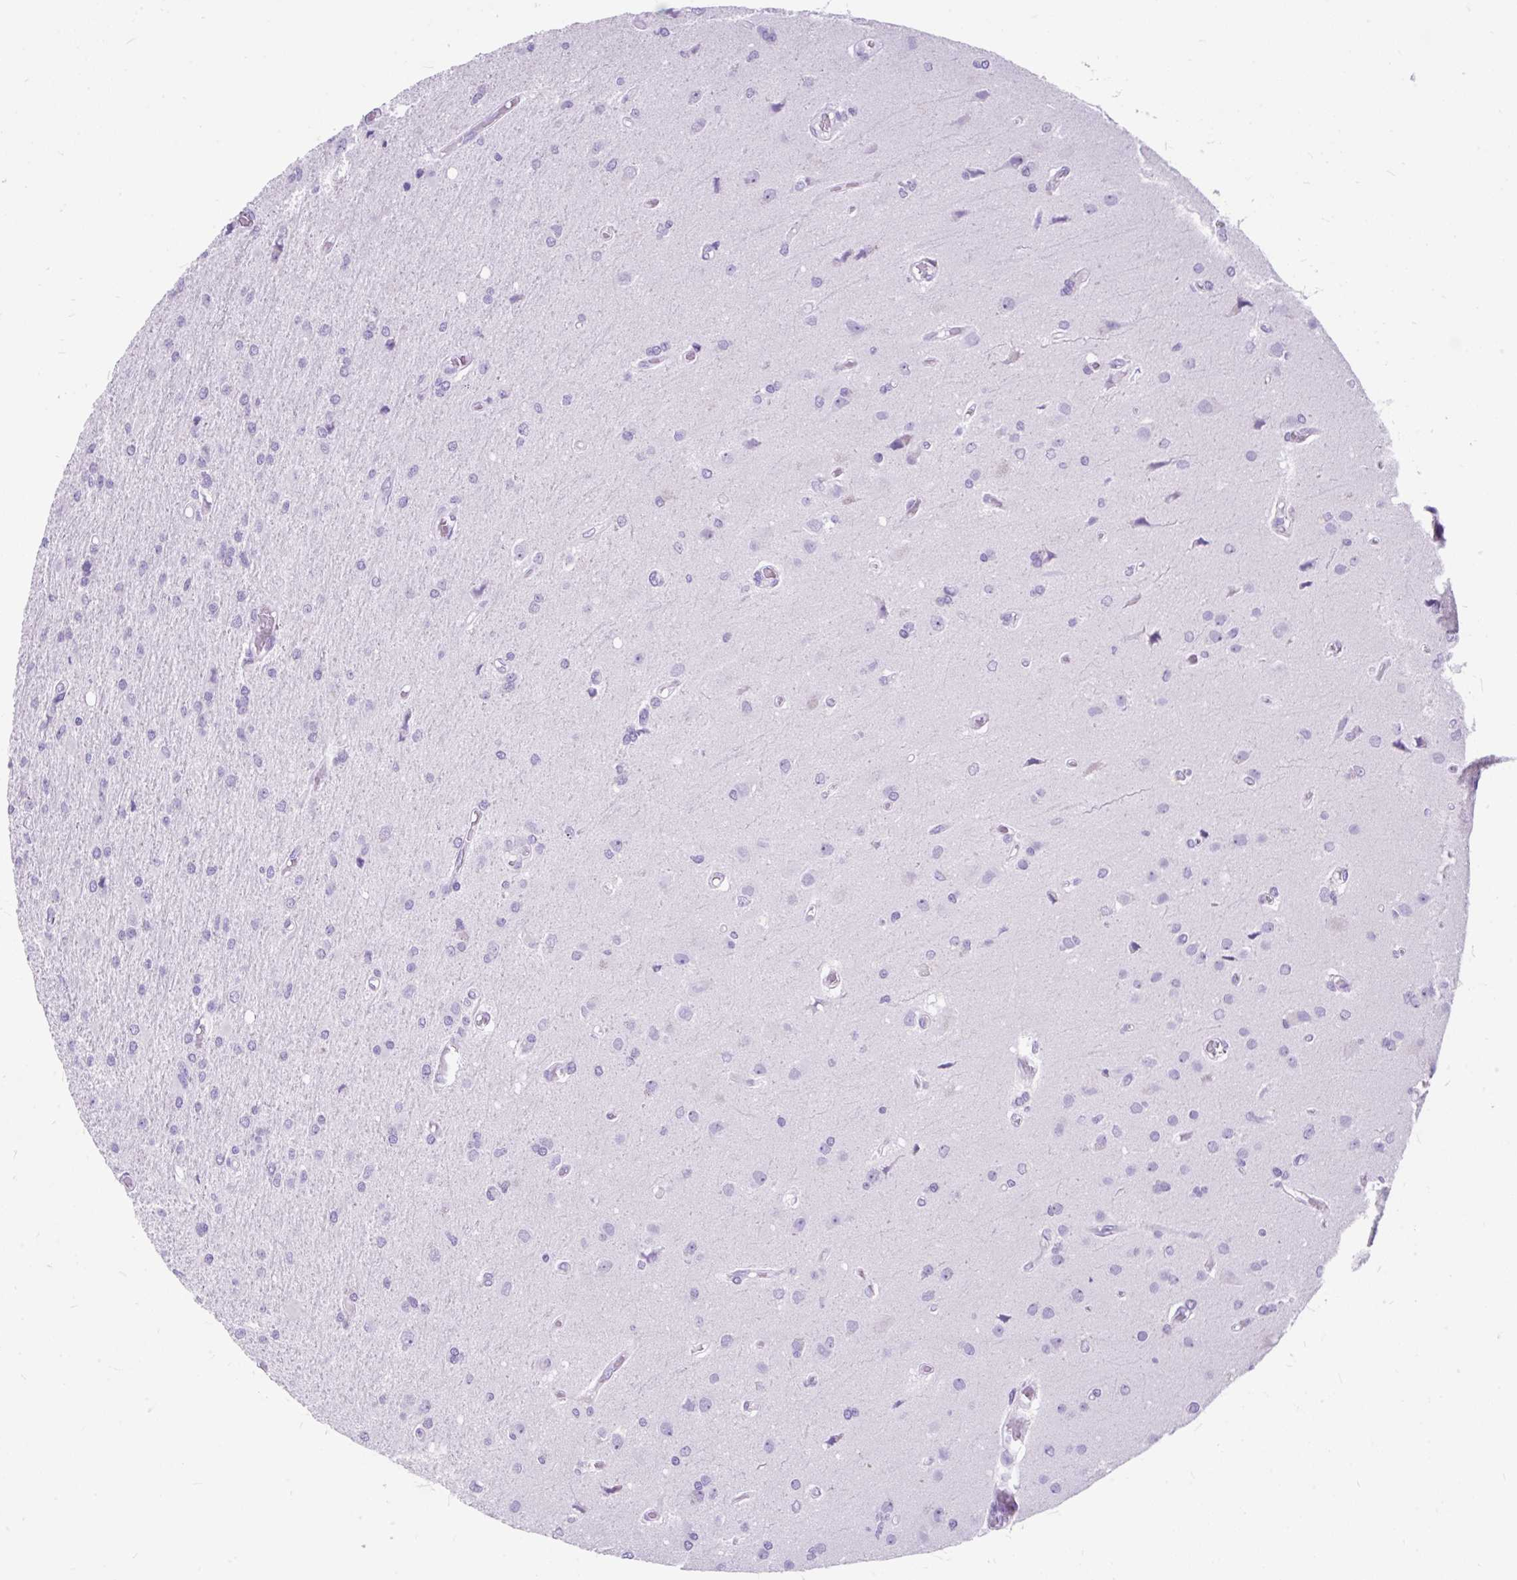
{"staining": {"intensity": "negative", "quantity": "none", "location": "none"}, "tissue": "glioma", "cell_type": "Tumor cells", "image_type": "cancer", "snomed": [{"axis": "morphology", "description": "Glioma, malignant, High grade"}, {"axis": "topography", "description": "Brain"}], "caption": "DAB (3,3'-diaminobenzidine) immunohistochemical staining of high-grade glioma (malignant) displays no significant positivity in tumor cells.", "gene": "SCGB1A1", "patient": {"sex": "female", "age": 70}}